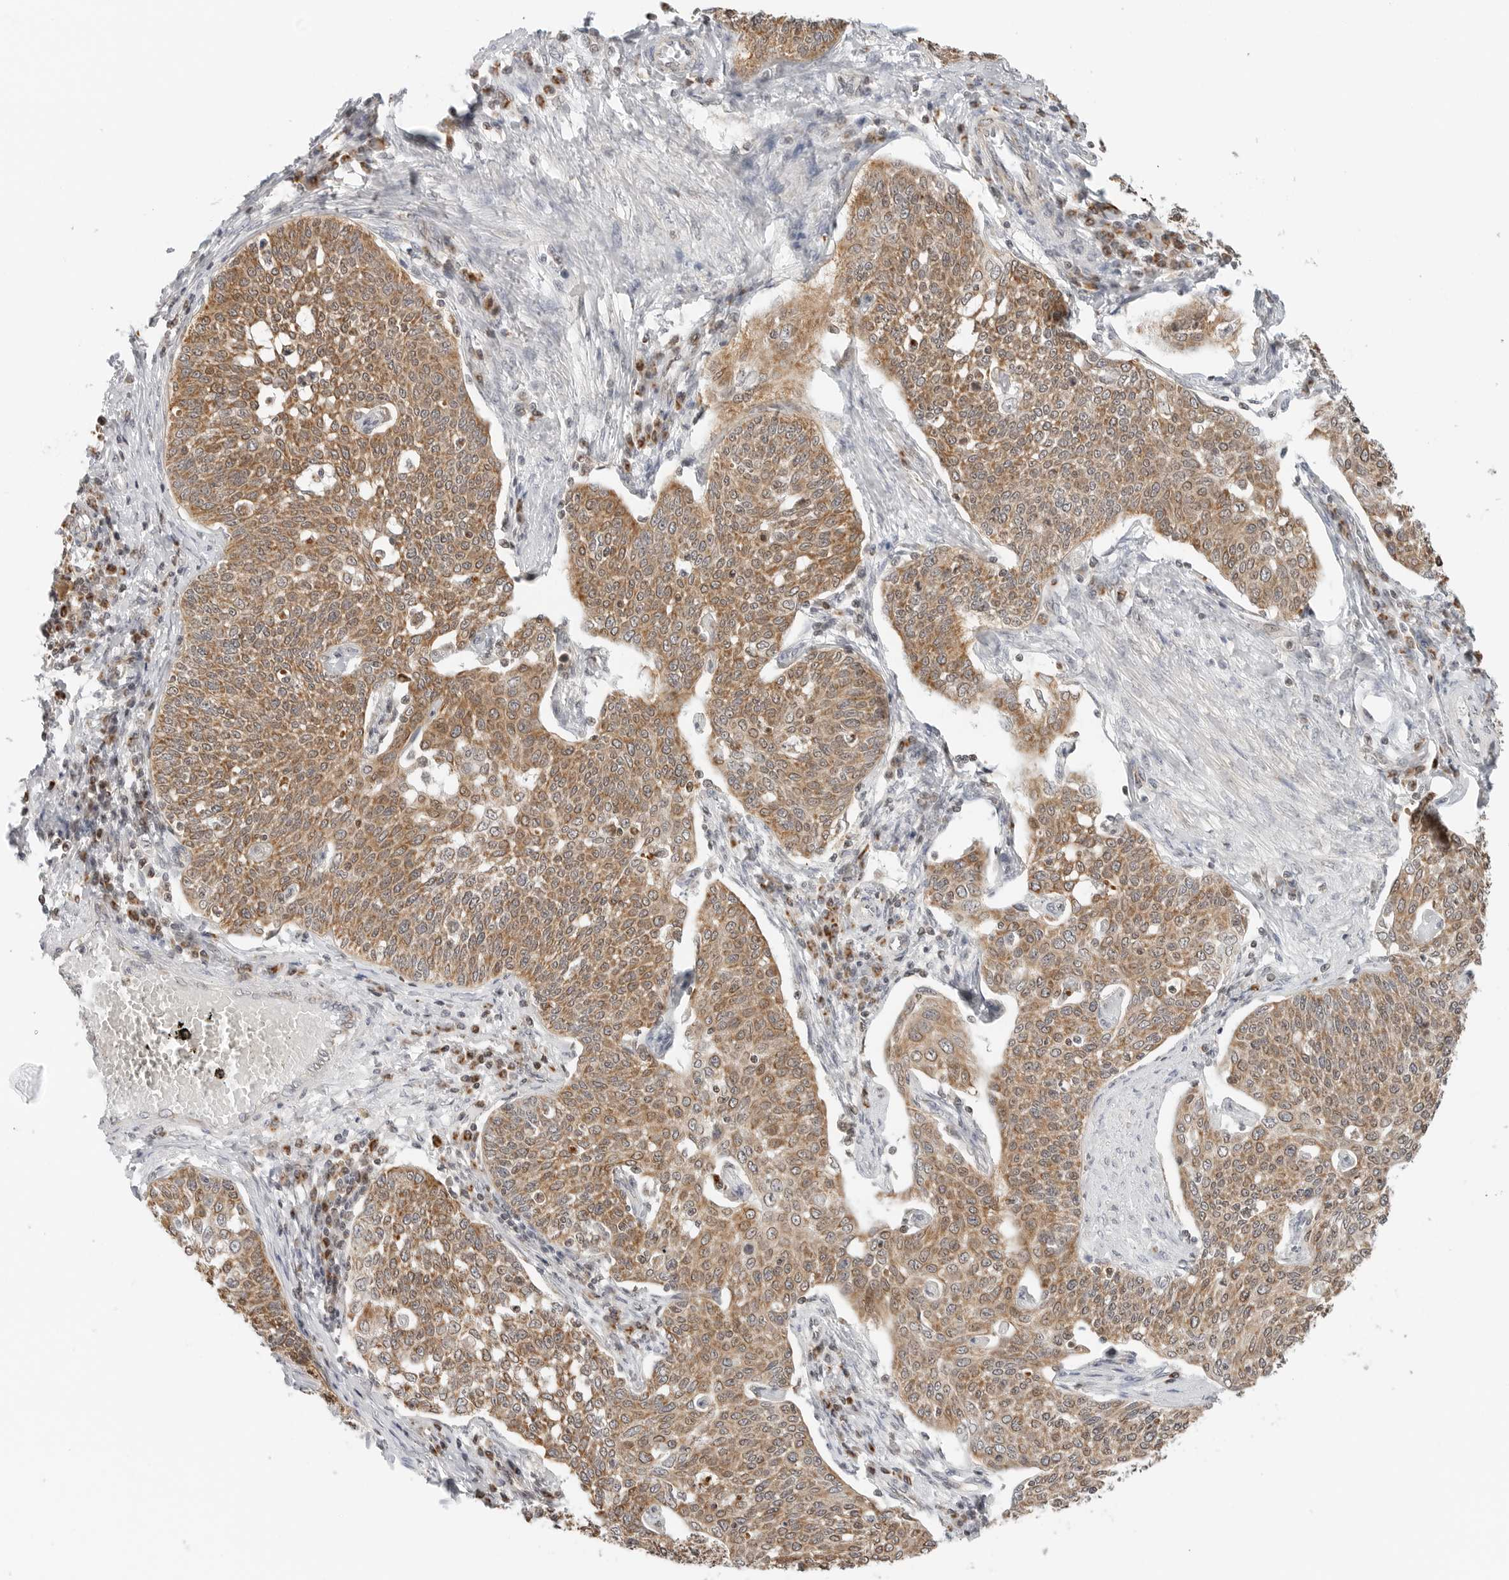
{"staining": {"intensity": "moderate", "quantity": ">75%", "location": "cytoplasmic/membranous"}, "tissue": "cervical cancer", "cell_type": "Tumor cells", "image_type": "cancer", "snomed": [{"axis": "morphology", "description": "Squamous cell carcinoma, NOS"}, {"axis": "topography", "description": "Cervix"}], "caption": "DAB (3,3'-diaminobenzidine) immunohistochemical staining of human cervical cancer reveals moderate cytoplasmic/membranous protein positivity in about >75% of tumor cells. (brown staining indicates protein expression, while blue staining denotes nuclei).", "gene": "DYRK4", "patient": {"sex": "female", "age": 34}}